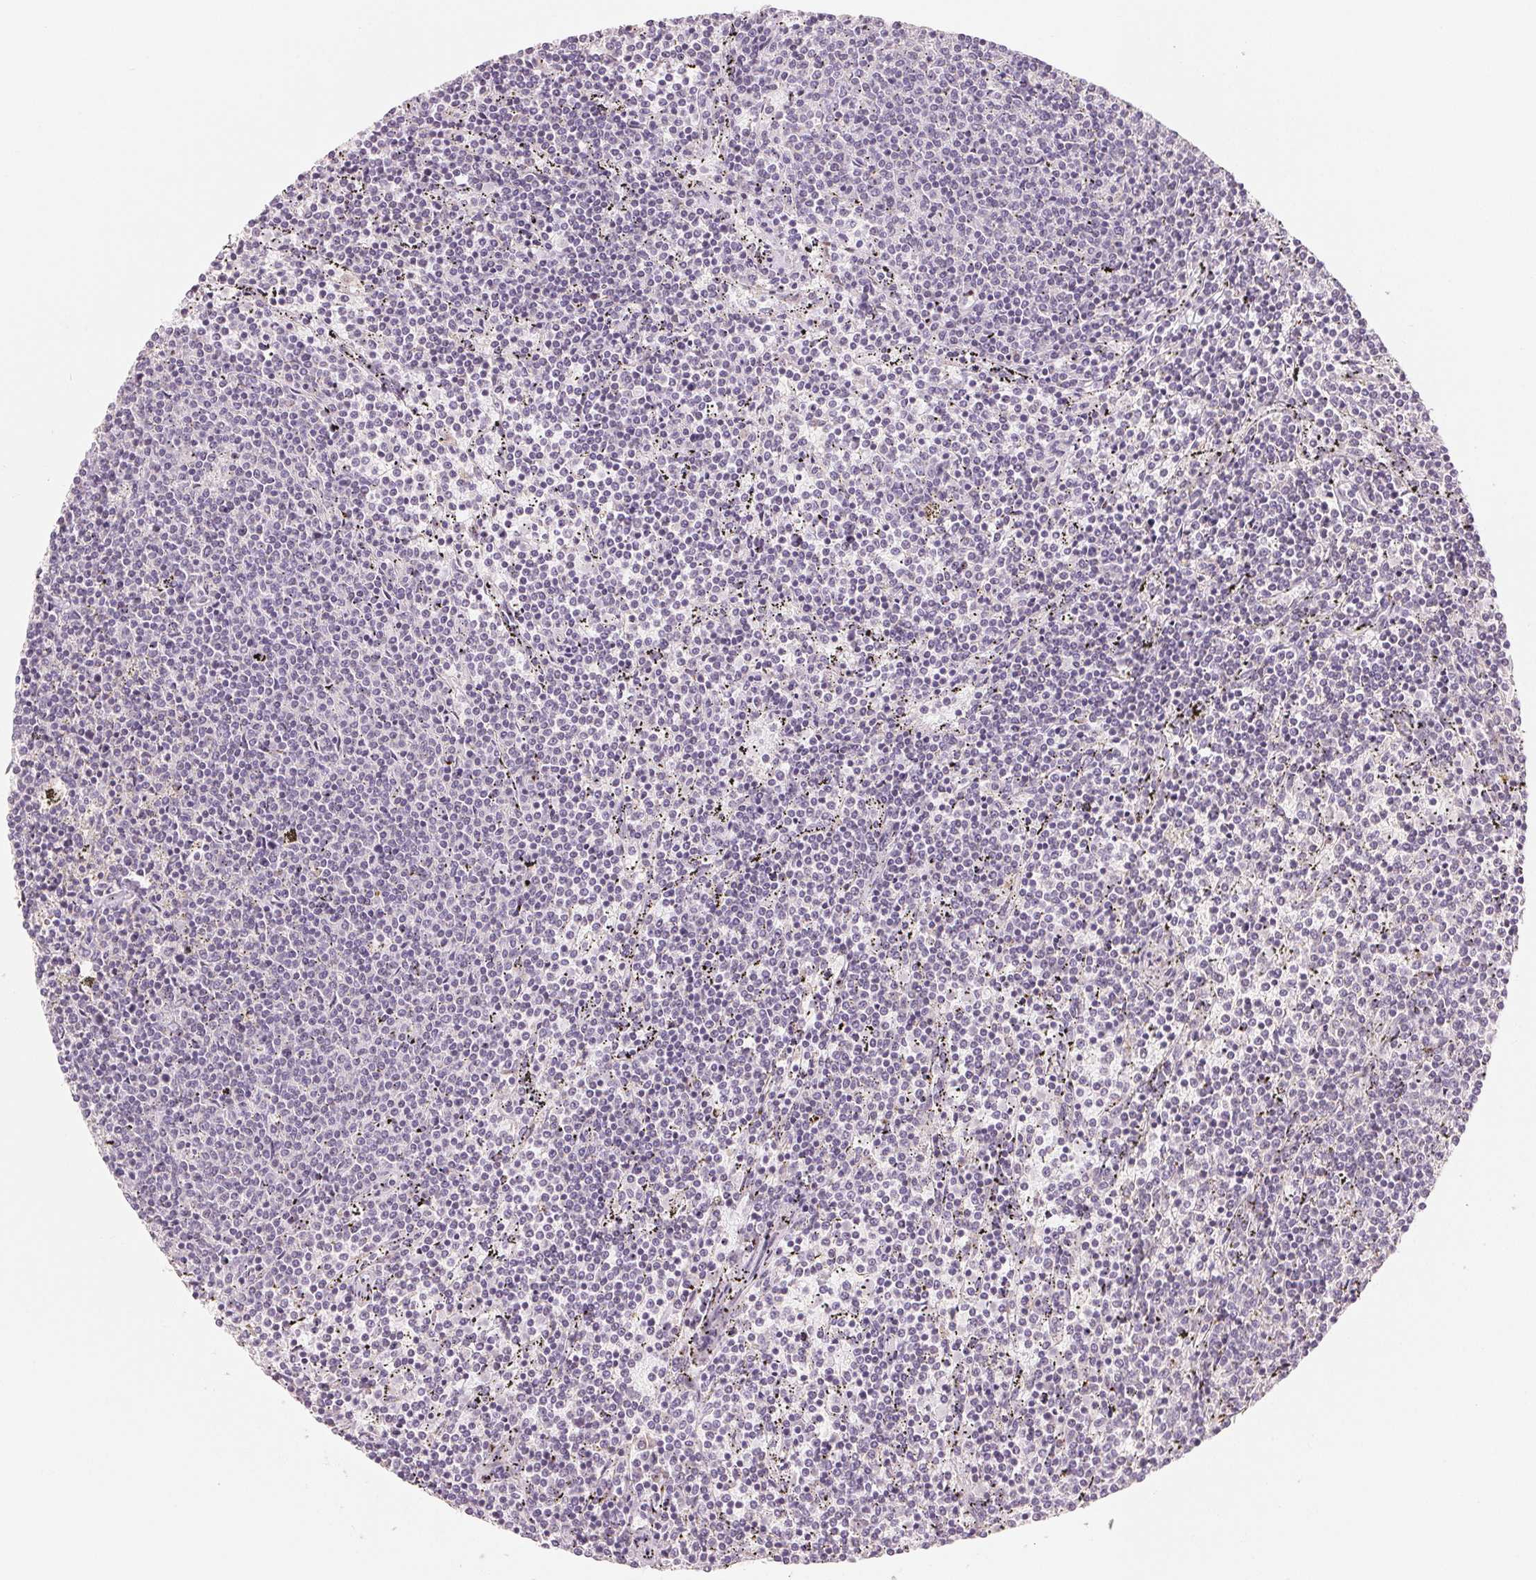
{"staining": {"intensity": "negative", "quantity": "none", "location": "none"}, "tissue": "lymphoma", "cell_type": "Tumor cells", "image_type": "cancer", "snomed": [{"axis": "morphology", "description": "Malignant lymphoma, non-Hodgkin's type, Low grade"}, {"axis": "topography", "description": "Spleen"}], "caption": "Immunohistochemistry photomicrograph of neoplastic tissue: lymphoma stained with DAB (3,3'-diaminobenzidine) shows no significant protein staining in tumor cells.", "gene": "SMARCD3", "patient": {"sex": "female", "age": 50}}